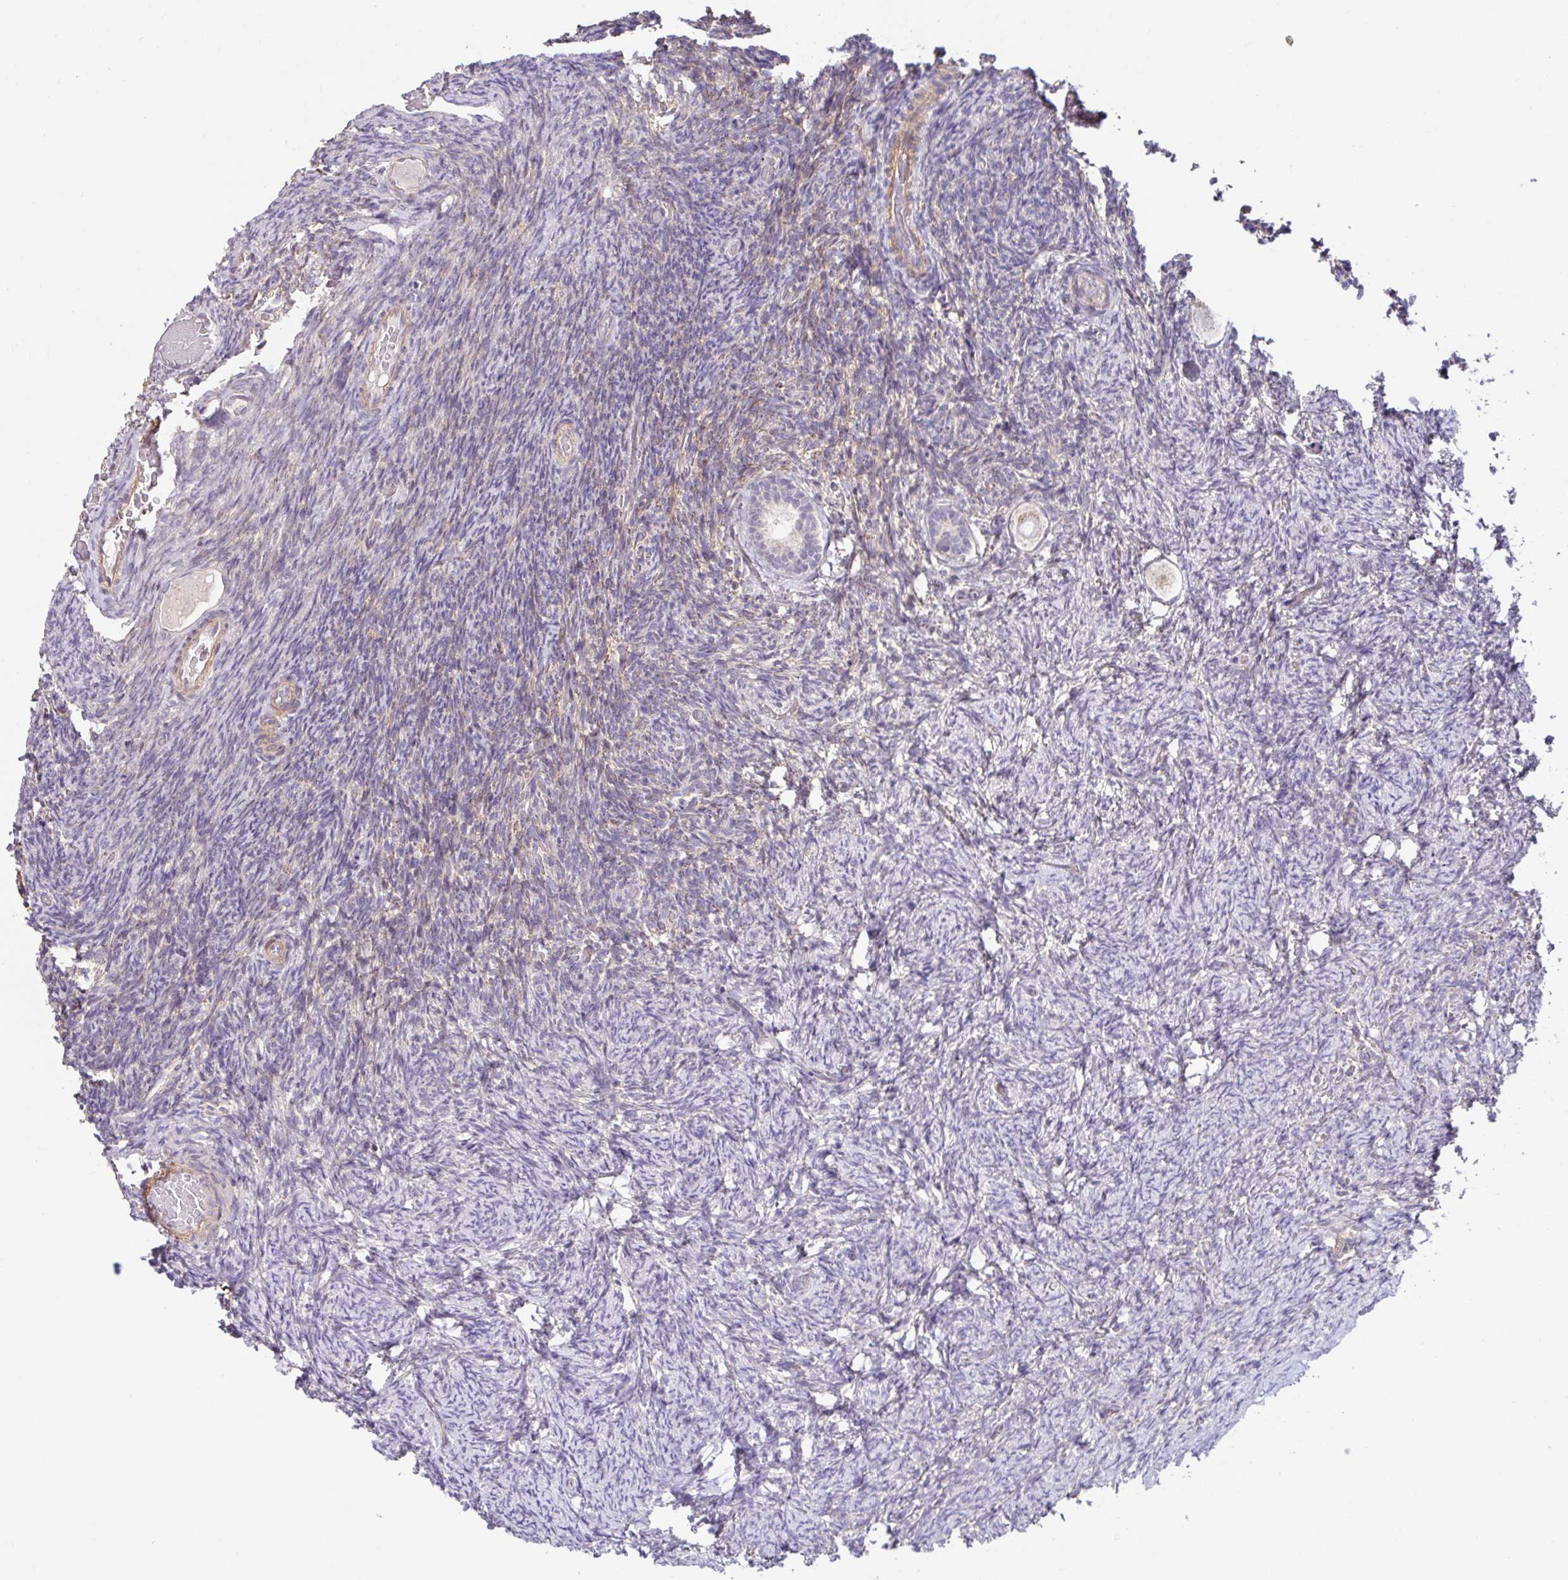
{"staining": {"intensity": "negative", "quantity": "none", "location": "none"}, "tissue": "ovary", "cell_type": "Follicle cells", "image_type": "normal", "snomed": [{"axis": "morphology", "description": "Normal tissue, NOS"}, {"axis": "topography", "description": "Ovary"}], "caption": "Normal ovary was stained to show a protein in brown. There is no significant staining in follicle cells.", "gene": "NT5C1B", "patient": {"sex": "female", "age": 34}}